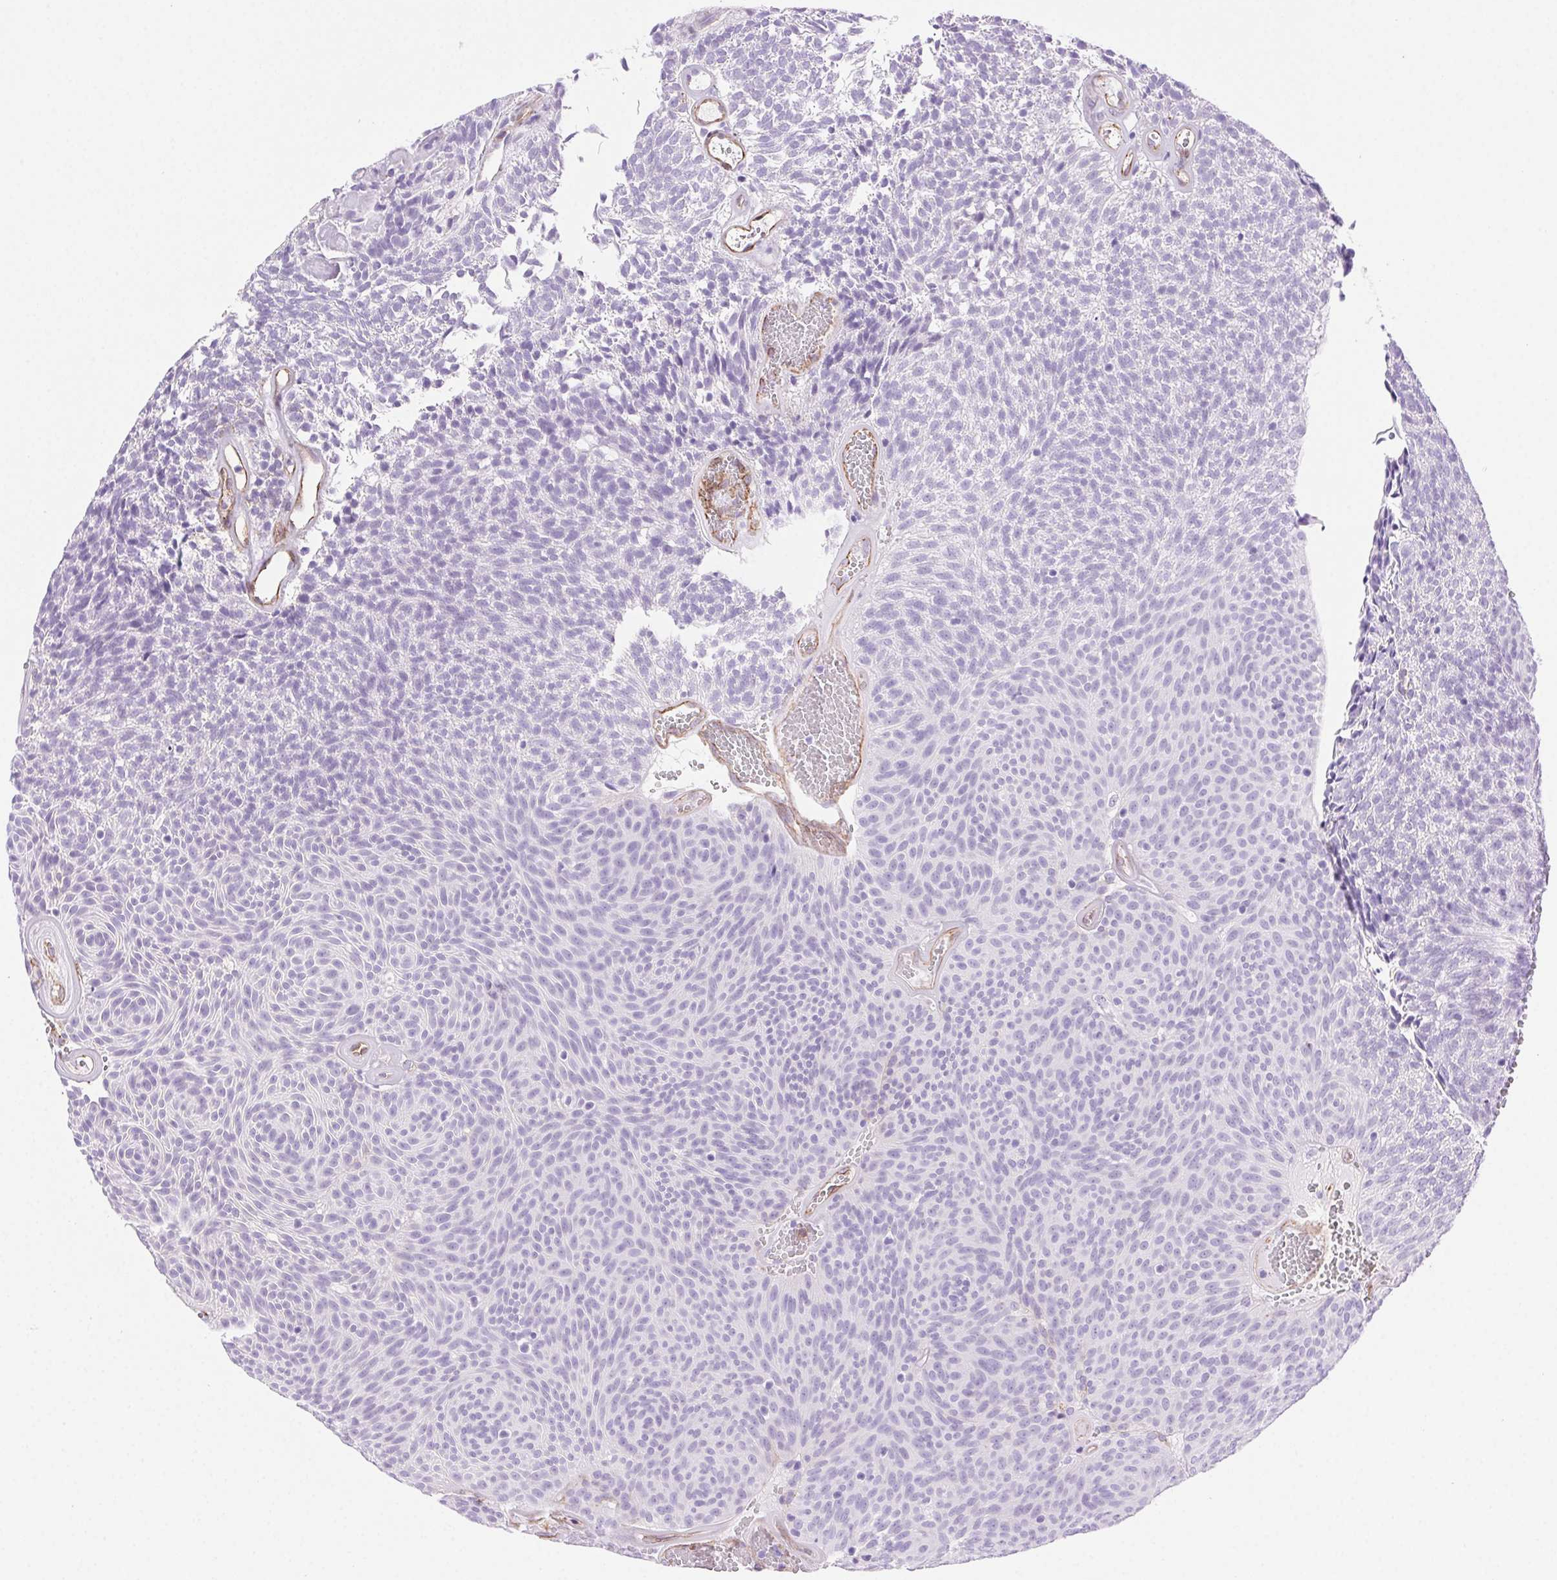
{"staining": {"intensity": "negative", "quantity": "none", "location": "none"}, "tissue": "urothelial cancer", "cell_type": "Tumor cells", "image_type": "cancer", "snomed": [{"axis": "morphology", "description": "Urothelial carcinoma, Low grade"}, {"axis": "topography", "description": "Urinary bladder"}], "caption": "Immunohistochemical staining of low-grade urothelial carcinoma reveals no significant expression in tumor cells.", "gene": "SHCBP1L", "patient": {"sex": "male", "age": 77}}